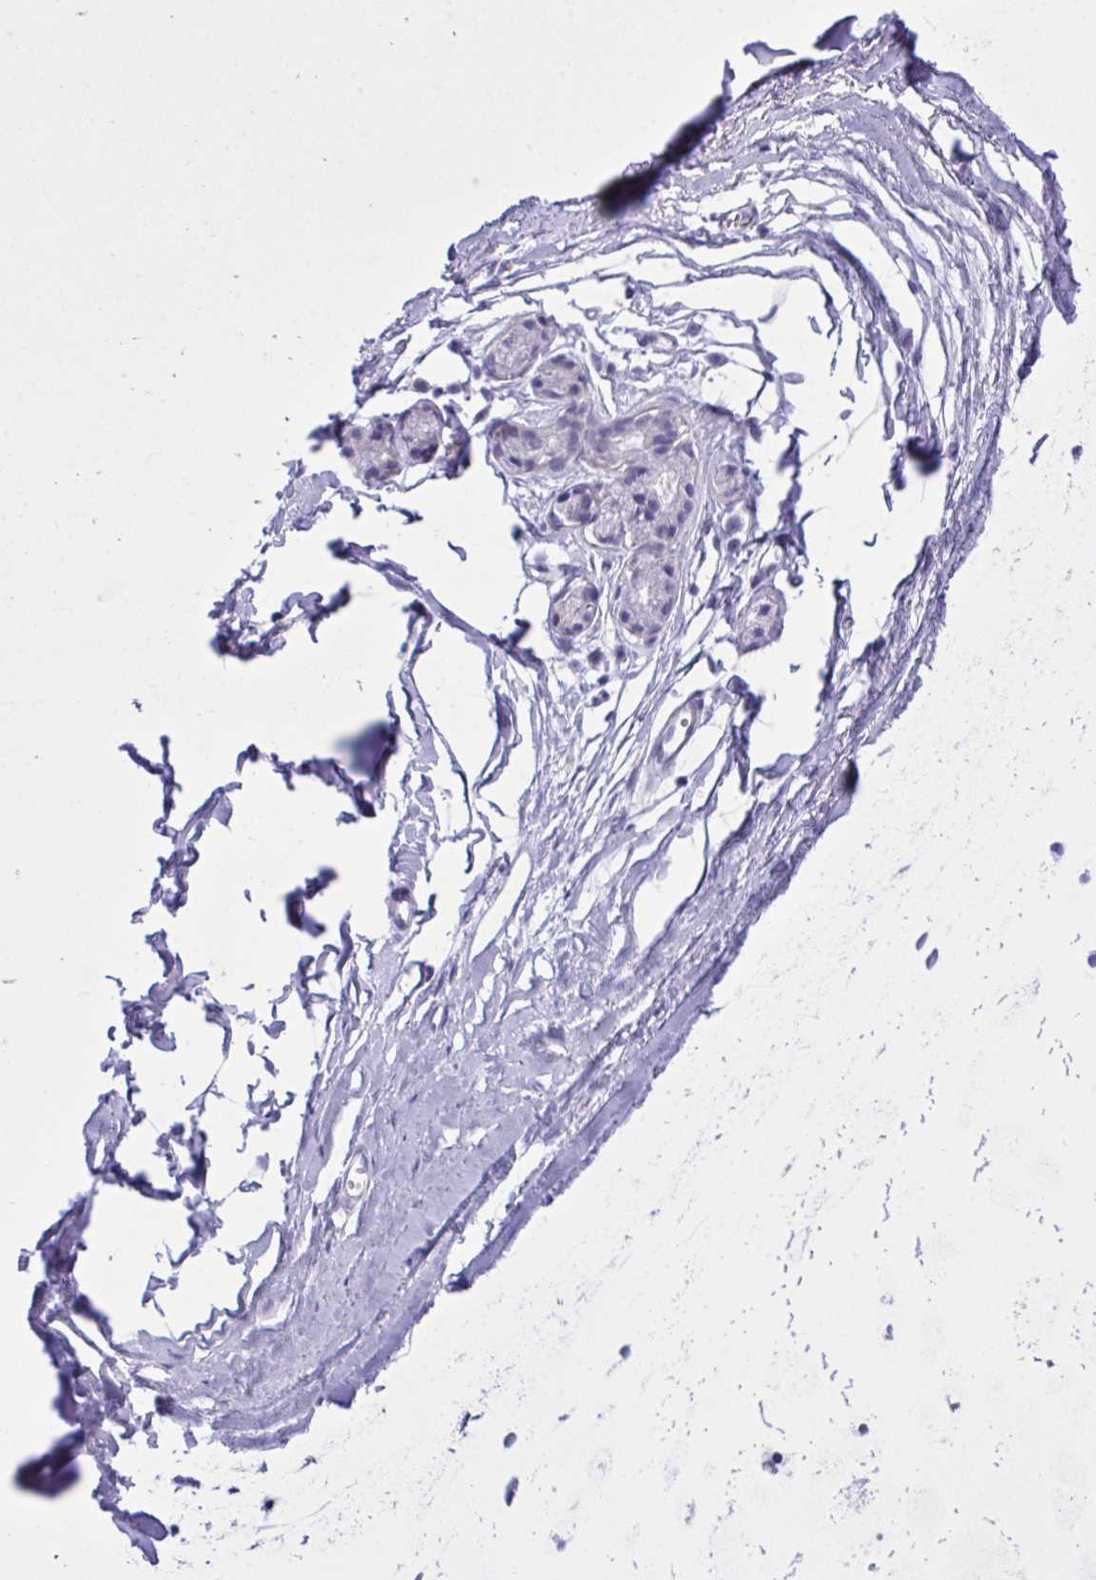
{"staining": {"intensity": "negative", "quantity": "none", "location": "none"}, "tissue": "adipose tissue", "cell_type": "Adipocytes", "image_type": "normal", "snomed": [{"axis": "morphology", "description": "Normal tissue, NOS"}, {"axis": "topography", "description": "Cartilage tissue"}, {"axis": "topography", "description": "Bronchus"}, {"axis": "topography", "description": "Peripheral nerve tissue"}], "caption": "This is an IHC photomicrograph of benign adipose tissue. There is no staining in adipocytes.", "gene": "WDR97", "patient": {"sex": "female", "age": 59}}